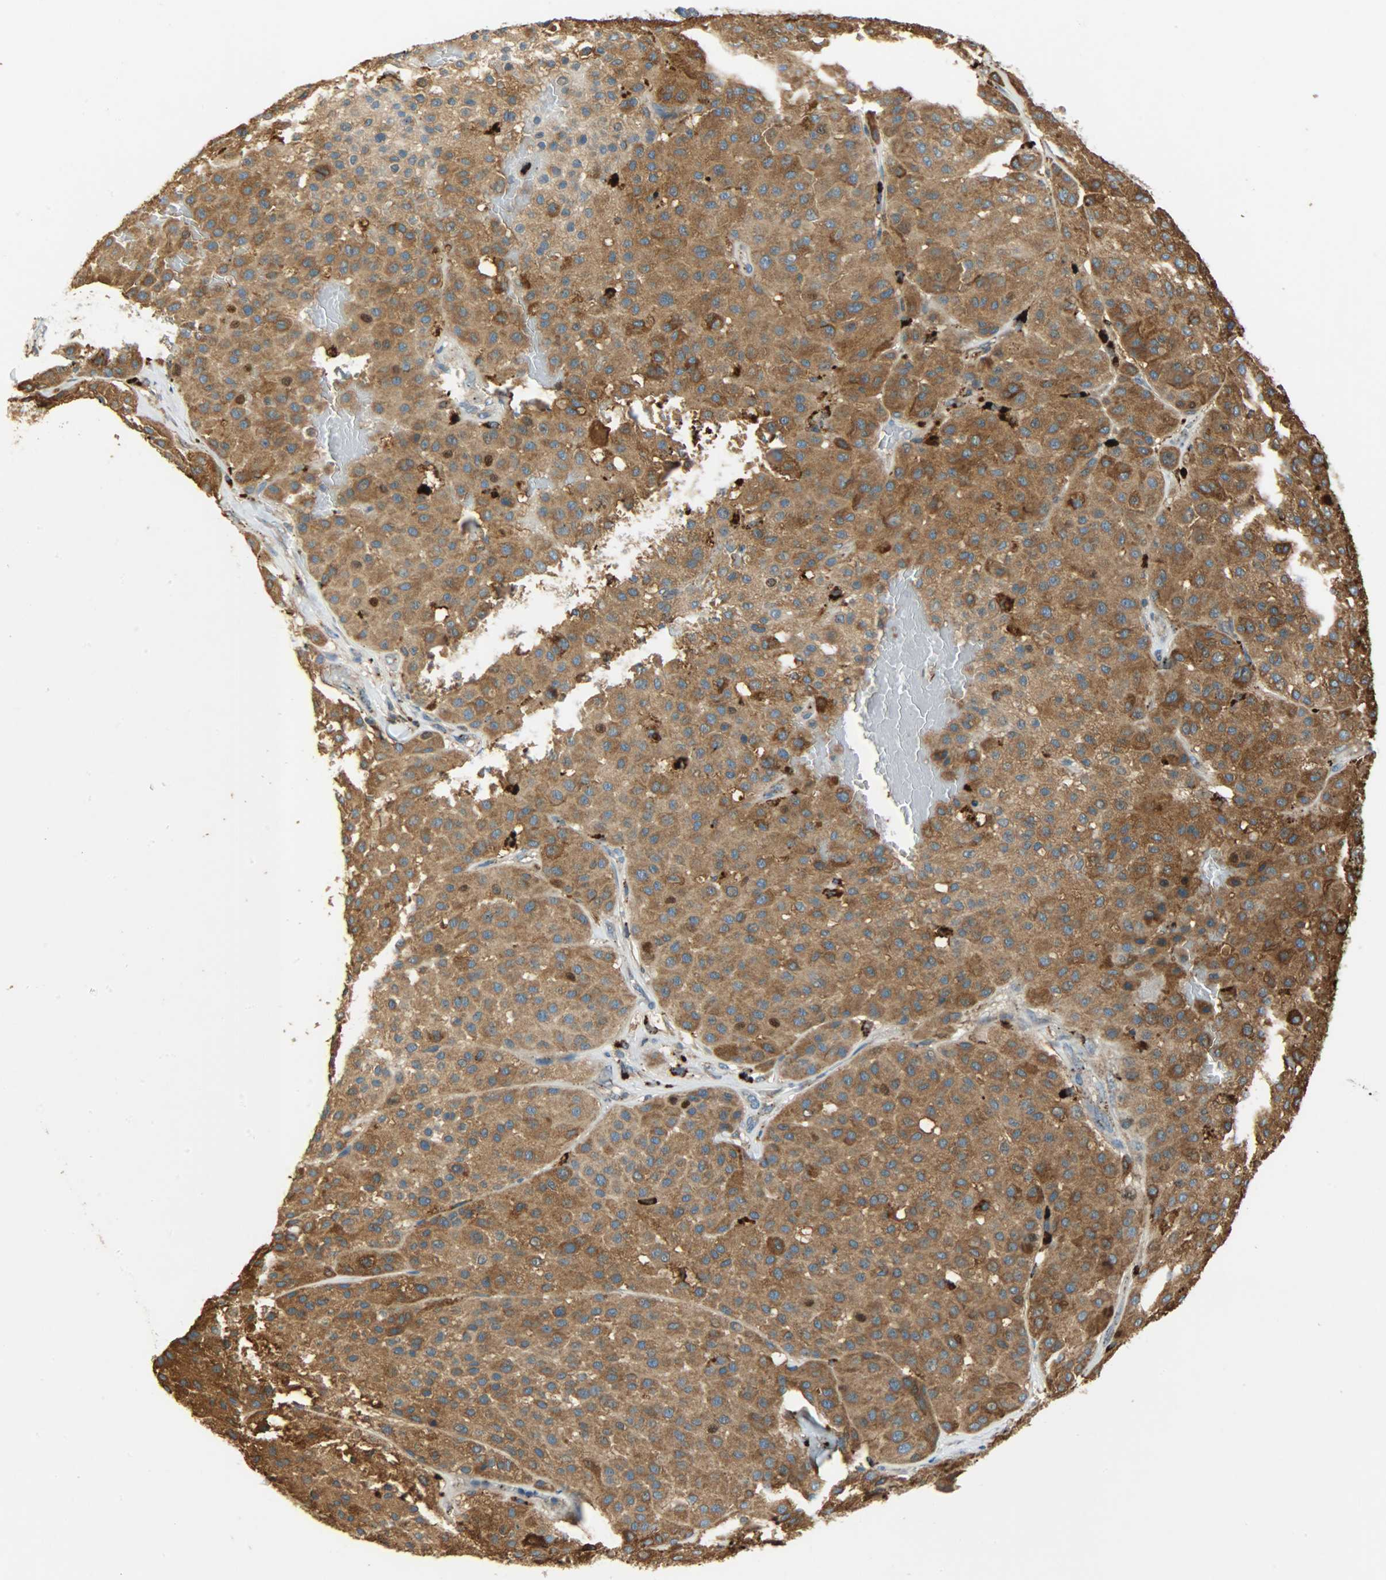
{"staining": {"intensity": "moderate", "quantity": ">75%", "location": "cytoplasmic/membranous"}, "tissue": "melanoma", "cell_type": "Tumor cells", "image_type": "cancer", "snomed": [{"axis": "morphology", "description": "Normal tissue, NOS"}, {"axis": "morphology", "description": "Malignant melanoma, Metastatic site"}, {"axis": "topography", "description": "Skin"}], "caption": "Malignant melanoma (metastatic site) stained for a protein shows moderate cytoplasmic/membranous positivity in tumor cells.", "gene": "ASAH1", "patient": {"sex": "male", "age": 41}}